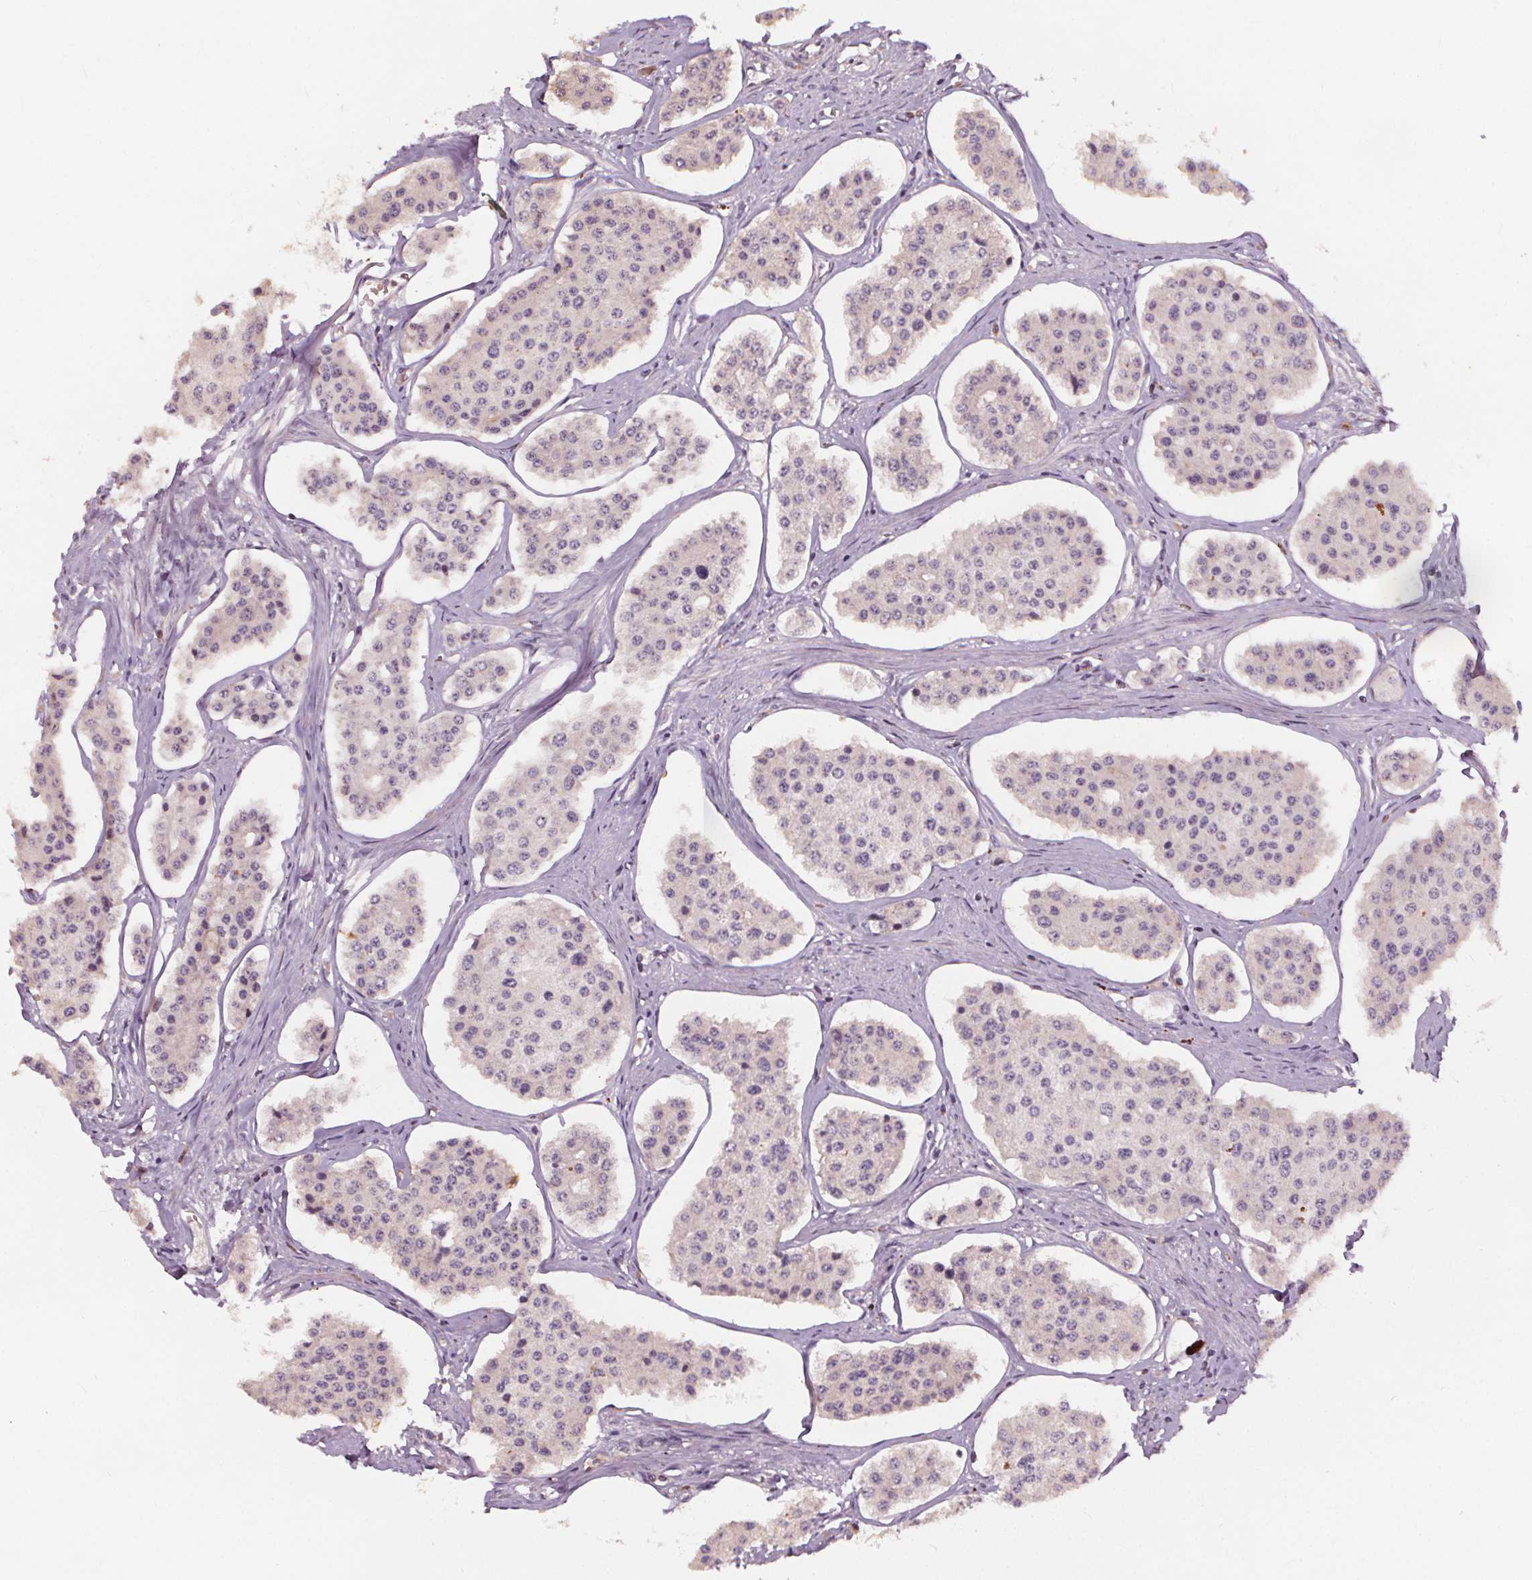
{"staining": {"intensity": "negative", "quantity": "none", "location": "none"}, "tissue": "carcinoid", "cell_type": "Tumor cells", "image_type": "cancer", "snomed": [{"axis": "morphology", "description": "Carcinoid, malignant, NOS"}, {"axis": "topography", "description": "Small intestine"}], "caption": "The histopathology image displays no significant positivity in tumor cells of malignant carcinoid.", "gene": "IPO13", "patient": {"sex": "female", "age": 65}}